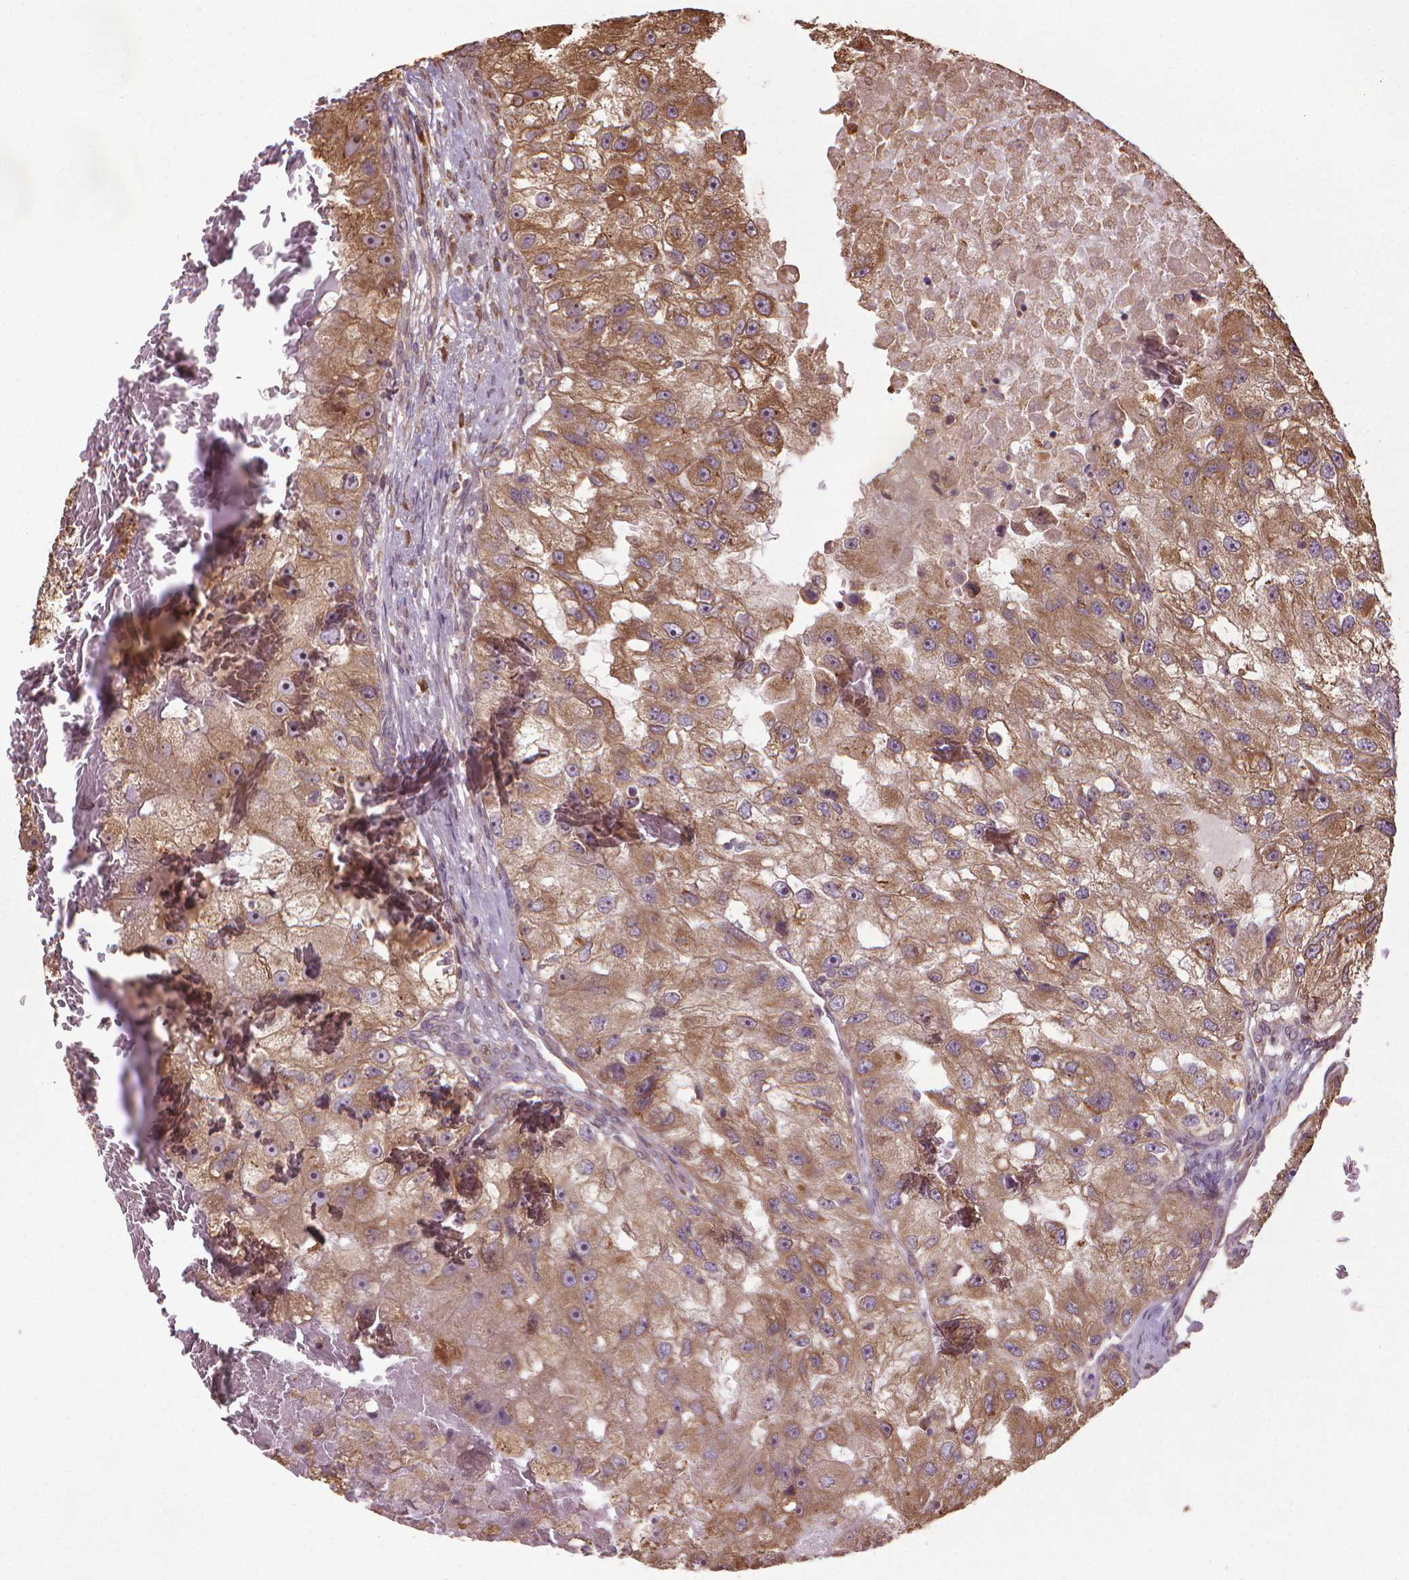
{"staining": {"intensity": "moderate", "quantity": ">75%", "location": "cytoplasmic/membranous"}, "tissue": "renal cancer", "cell_type": "Tumor cells", "image_type": "cancer", "snomed": [{"axis": "morphology", "description": "Adenocarcinoma, NOS"}, {"axis": "topography", "description": "Kidney"}], "caption": "High-power microscopy captured an immunohistochemistry (IHC) image of renal cancer (adenocarcinoma), revealing moderate cytoplasmic/membranous expression in approximately >75% of tumor cells.", "gene": "GAS1", "patient": {"sex": "male", "age": 63}}